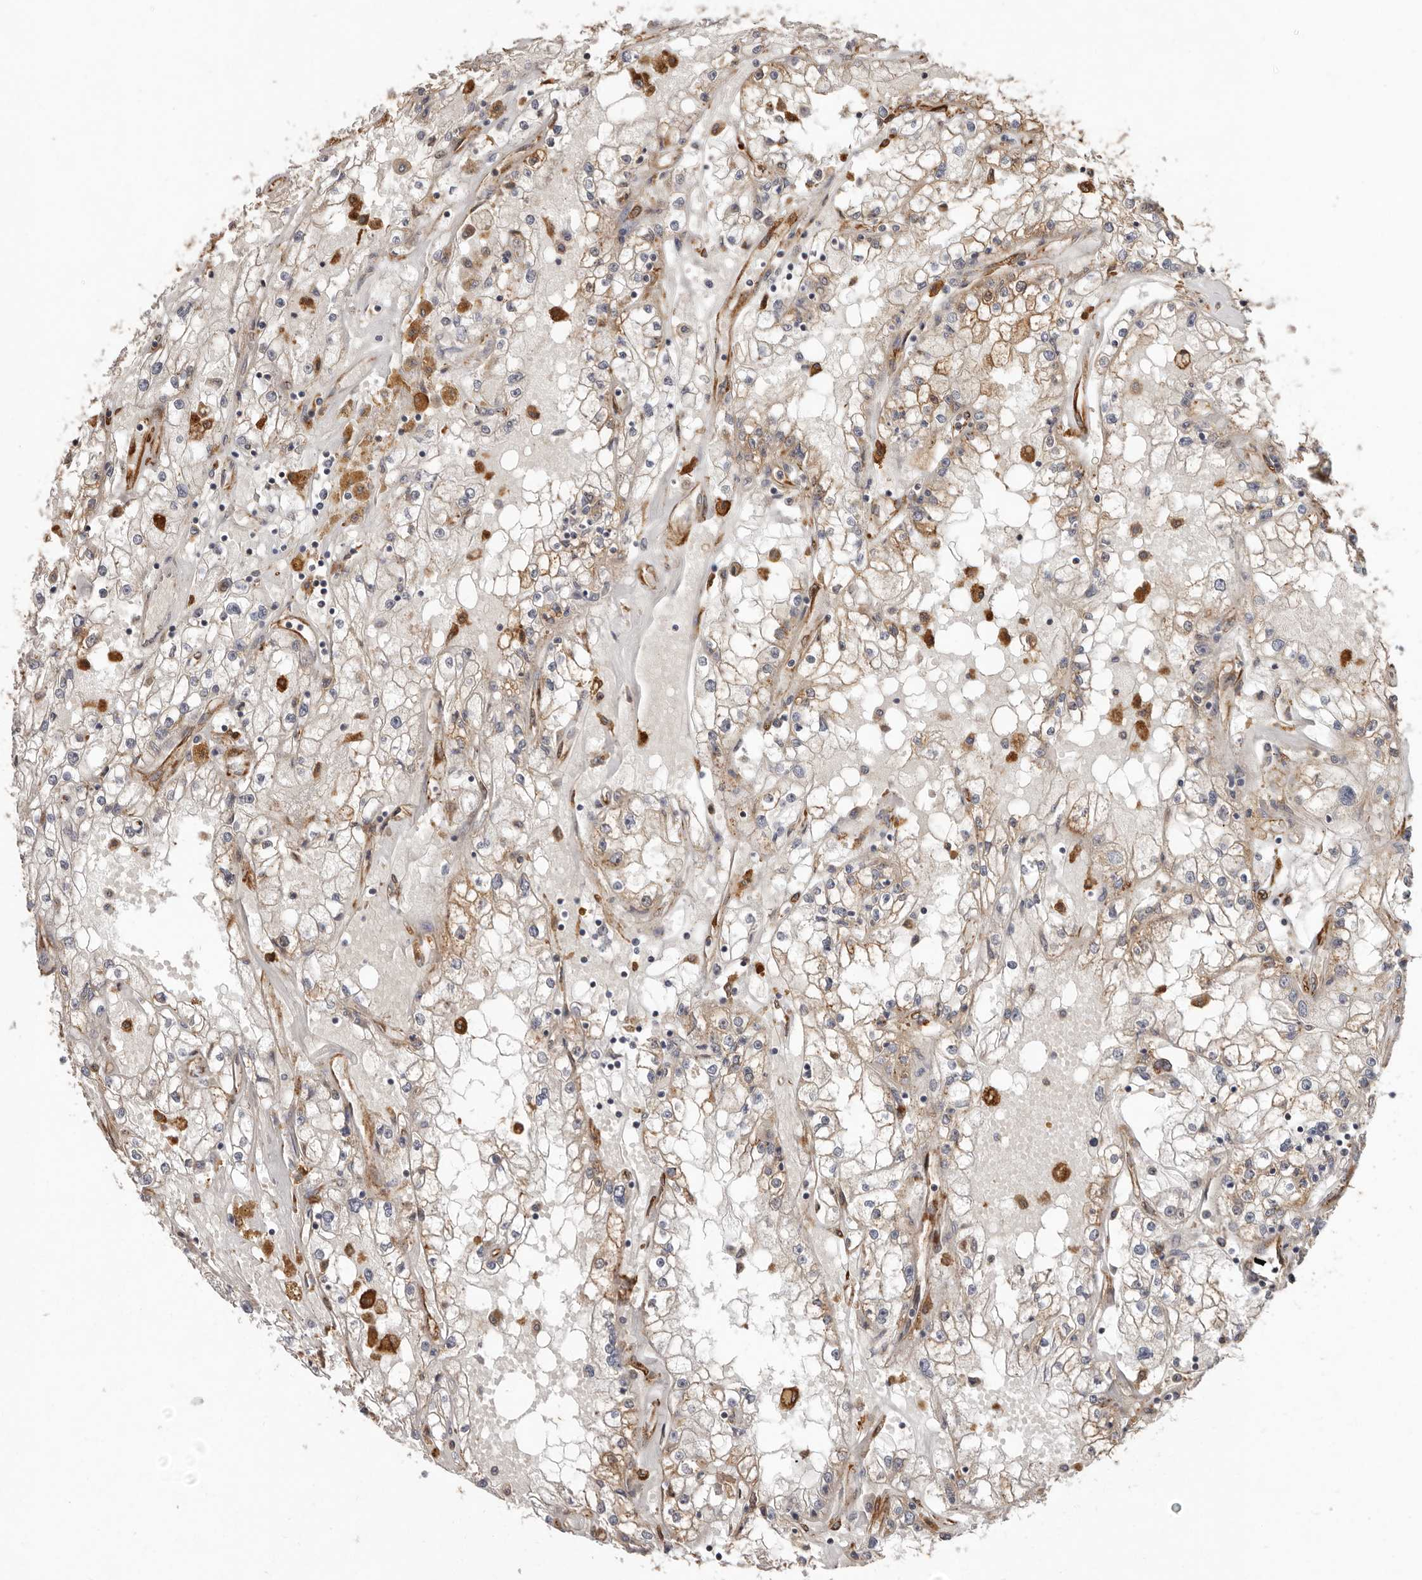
{"staining": {"intensity": "weak", "quantity": "<25%", "location": "cytoplasmic/membranous"}, "tissue": "renal cancer", "cell_type": "Tumor cells", "image_type": "cancer", "snomed": [{"axis": "morphology", "description": "Adenocarcinoma, NOS"}, {"axis": "topography", "description": "Kidney"}], "caption": "Tumor cells show no significant positivity in renal cancer.", "gene": "RSPO2", "patient": {"sex": "male", "age": 56}}